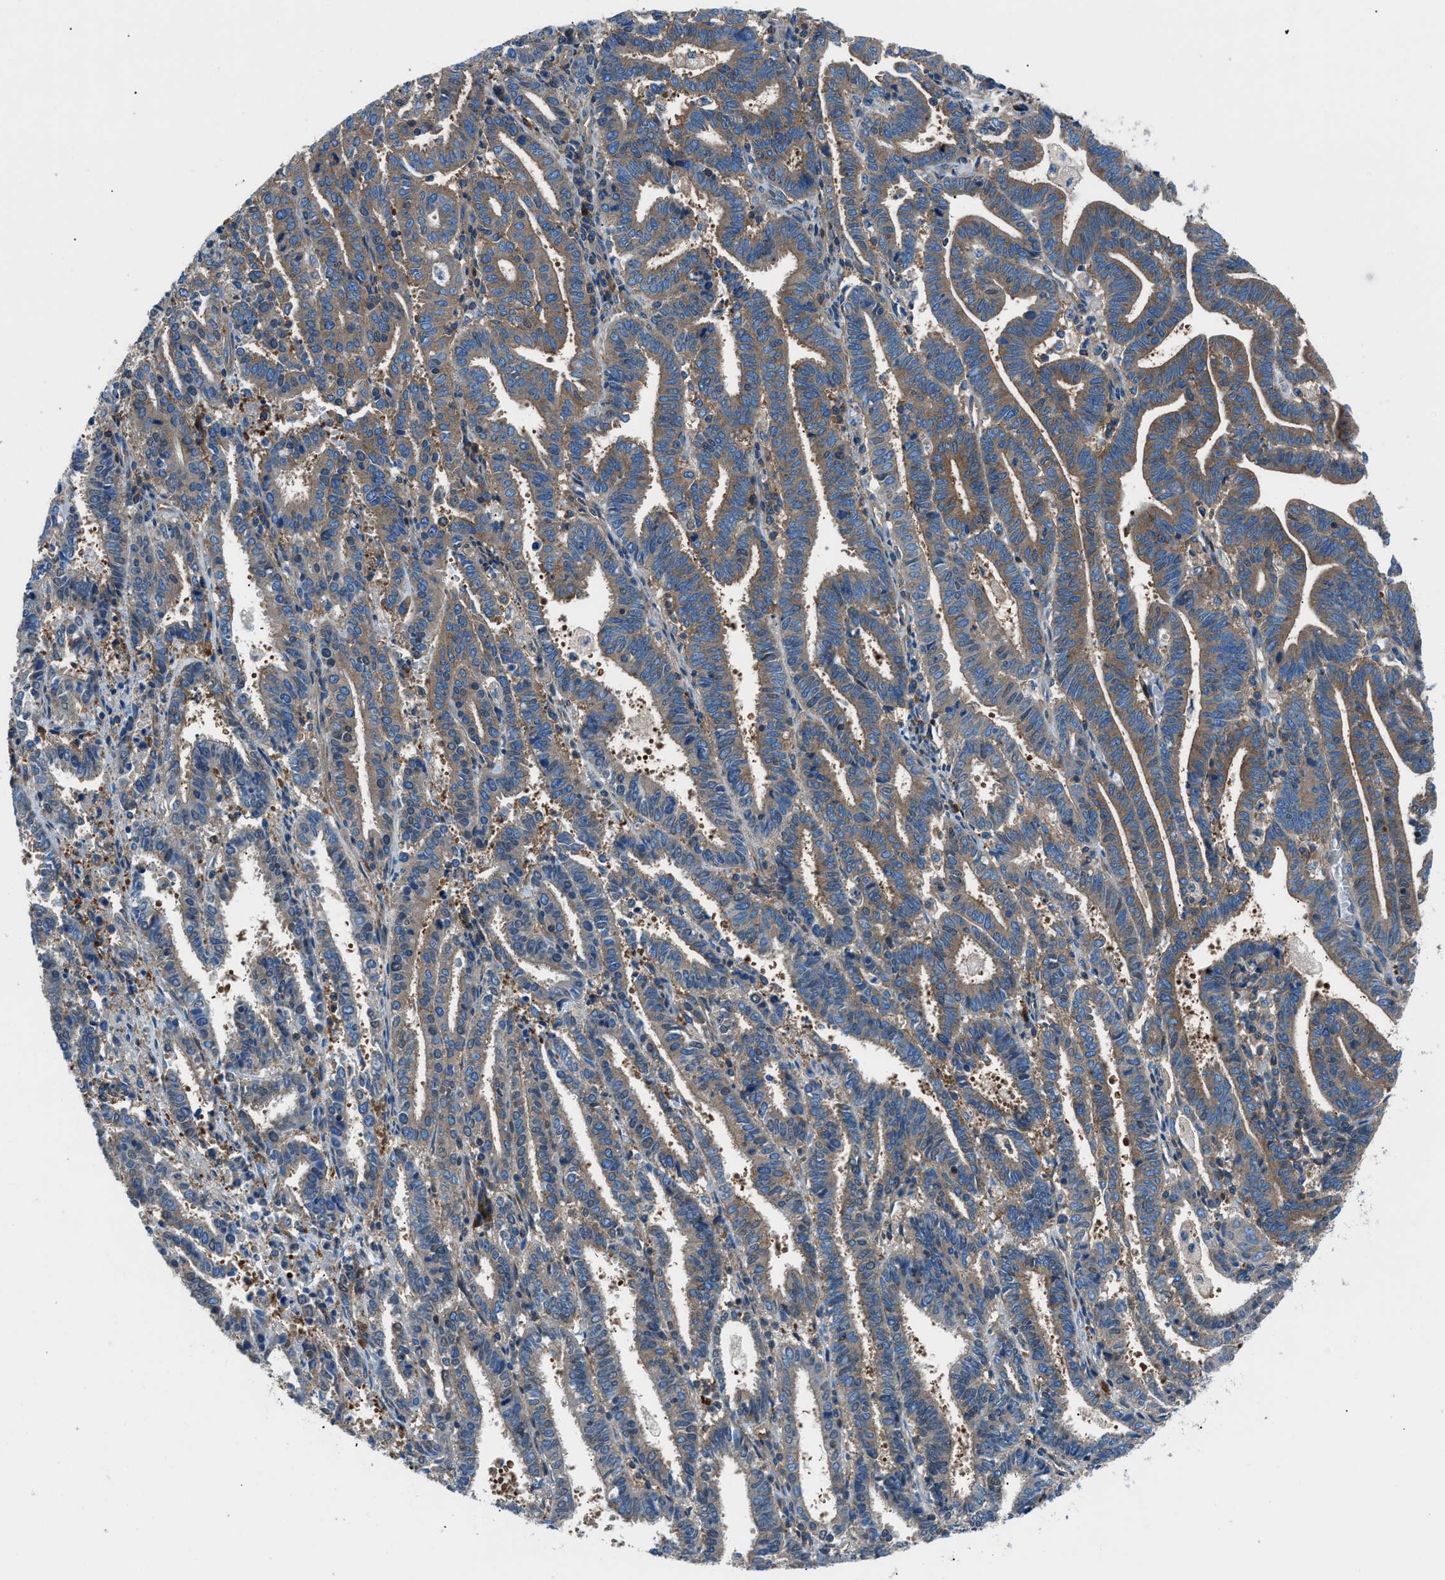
{"staining": {"intensity": "moderate", "quantity": ">75%", "location": "cytoplasmic/membranous"}, "tissue": "endometrial cancer", "cell_type": "Tumor cells", "image_type": "cancer", "snomed": [{"axis": "morphology", "description": "Adenocarcinoma, NOS"}, {"axis": "topography", "description": "Uterus"}], "caption": "This micrograph exhibits immunohistochemistry staining of endometrial cancer, with medium moderate cytoplasmic/membranous staining in approximately >75% of tumor cells.", "gene": "SARS1", "patient": {"sex": "female", "age": 83}}